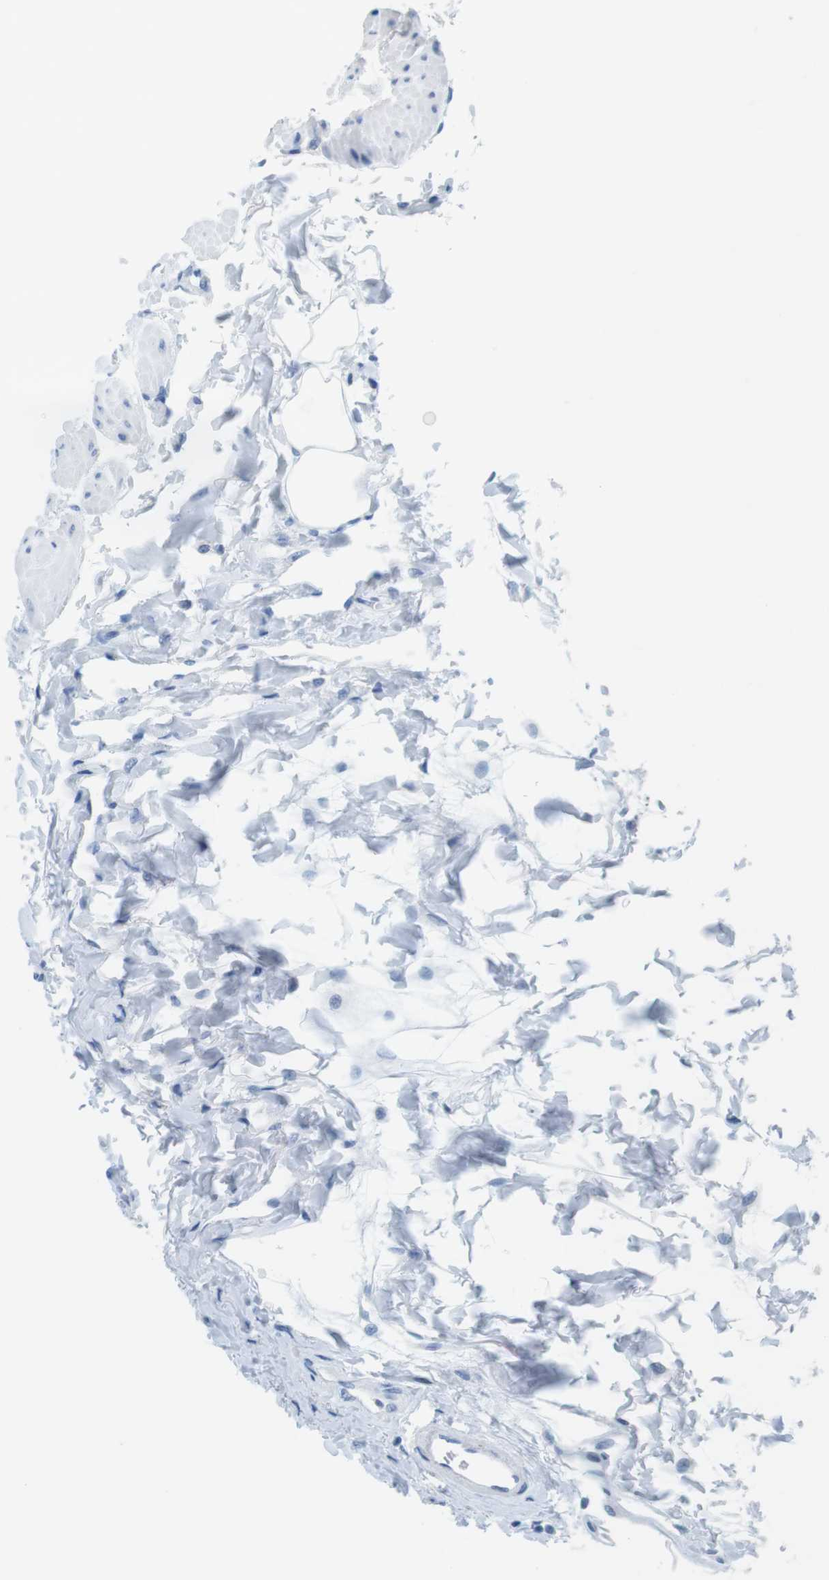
{"staining": {"intensity": "negative", "quantity": "none", "location": "none"}, "tissue": "urinary bladder", "cell_type": "Urothelial cells", "image_type": "normal", "snomed": [{"axis": "morphology", "description": "Normal tissue, NOS"}, {"axis": "topography", "description": "Urinary bladder"}], "caption": "Human urinary bladder stained for a protein using immunohistochemistry displays no staining in urothelial cells.", "gene": "CYP2C9", "patient": {"sex": "female", "age": 79}}